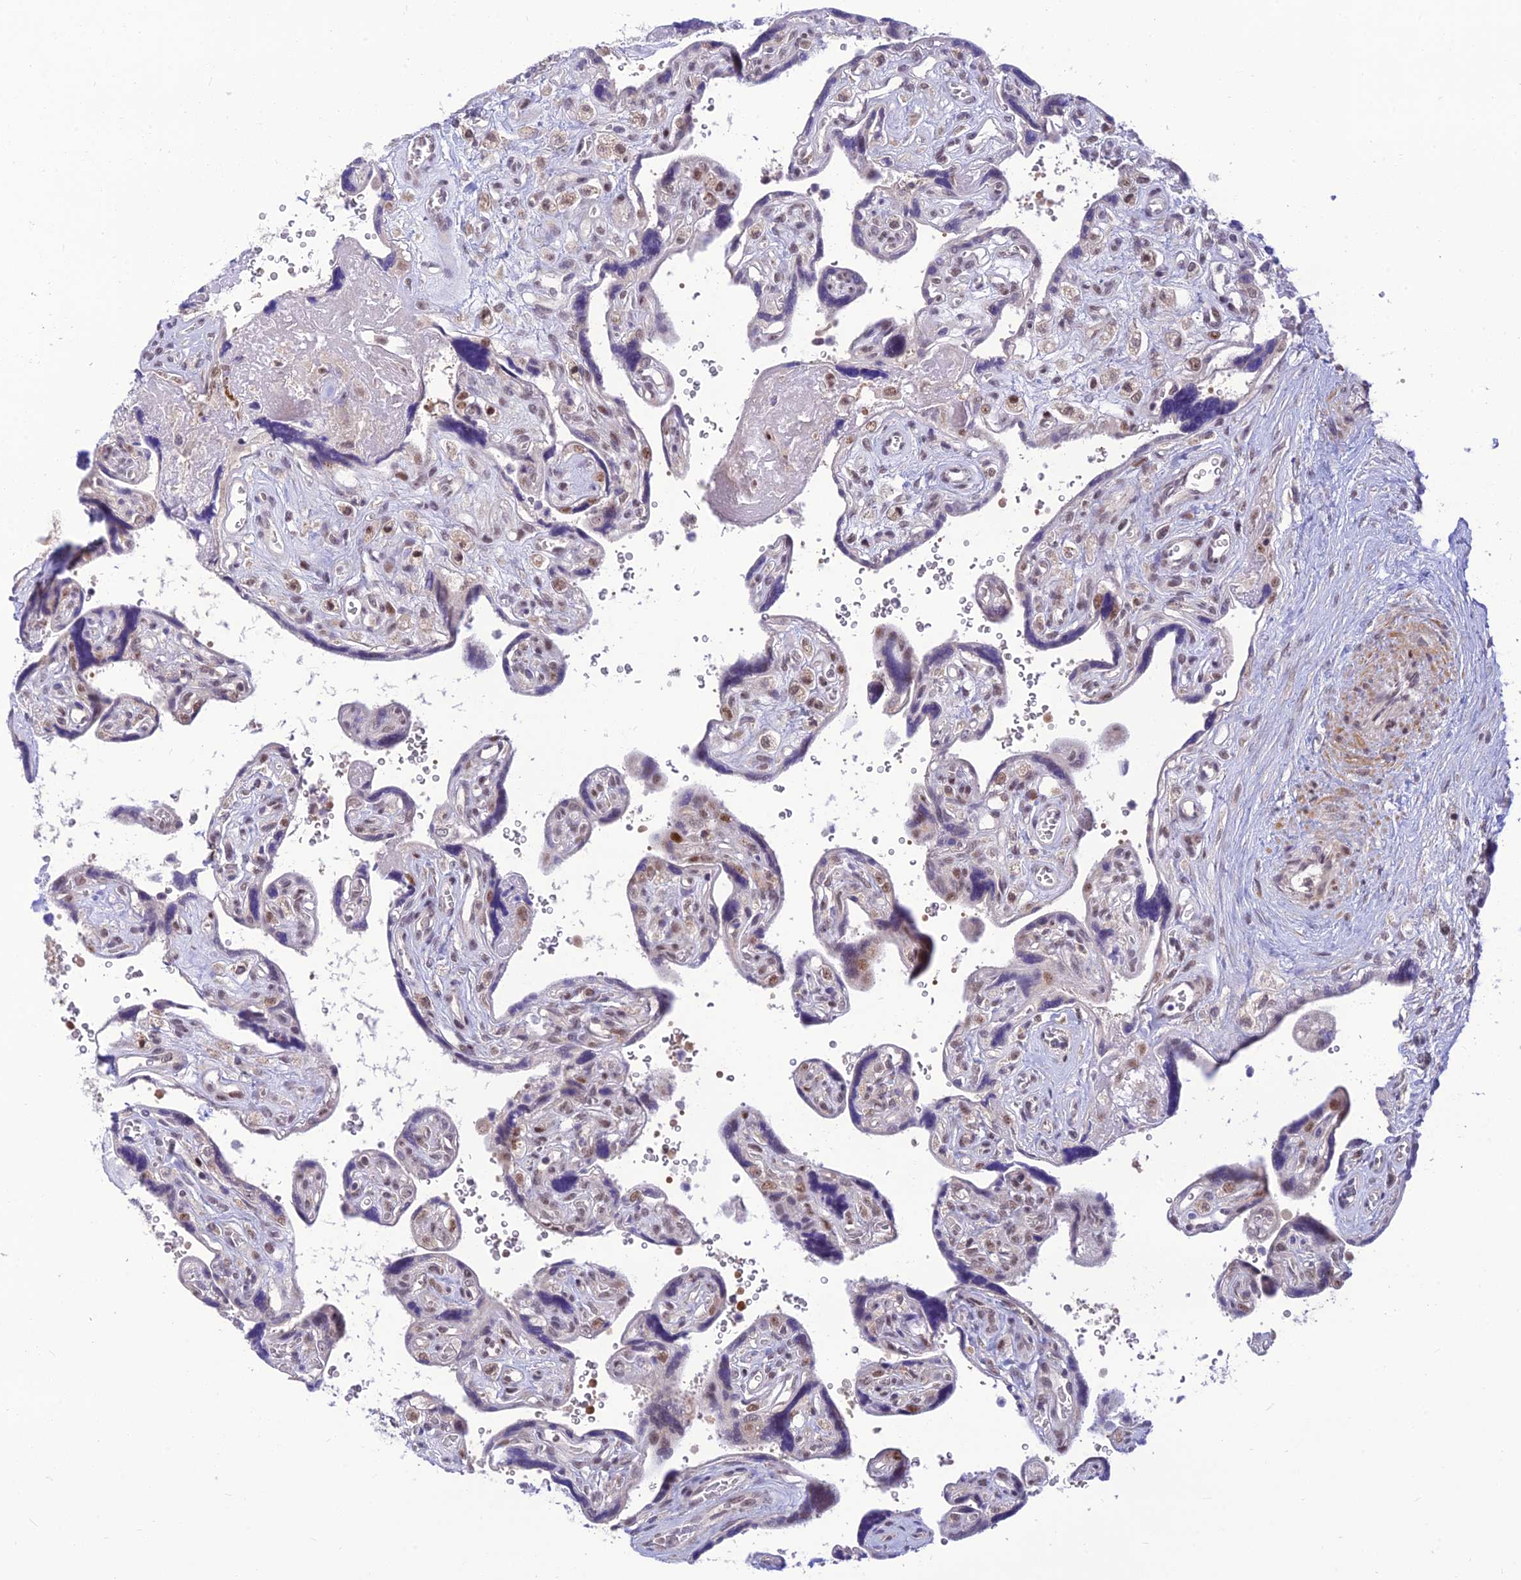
{"staining": {"intensity": "moderate", "quantity": "25%-75%", "location": "nuclear"}, "tissue": "placenta", "cell_type": "Trophoblastic cells", "image_type": "normal", "snomed": [{"axis": "morphology", "description": "Normal tissue, NOS"}, {"axis": "topography", "description": "Placenta"}], "caption": "Trophoblastic cells exhibit medium levels of moderate nuclear staining in about 25%-75% of cells in benign human placenta.", "gene": "ASPDH", "patient": {"sex": "female", "age": 39}}